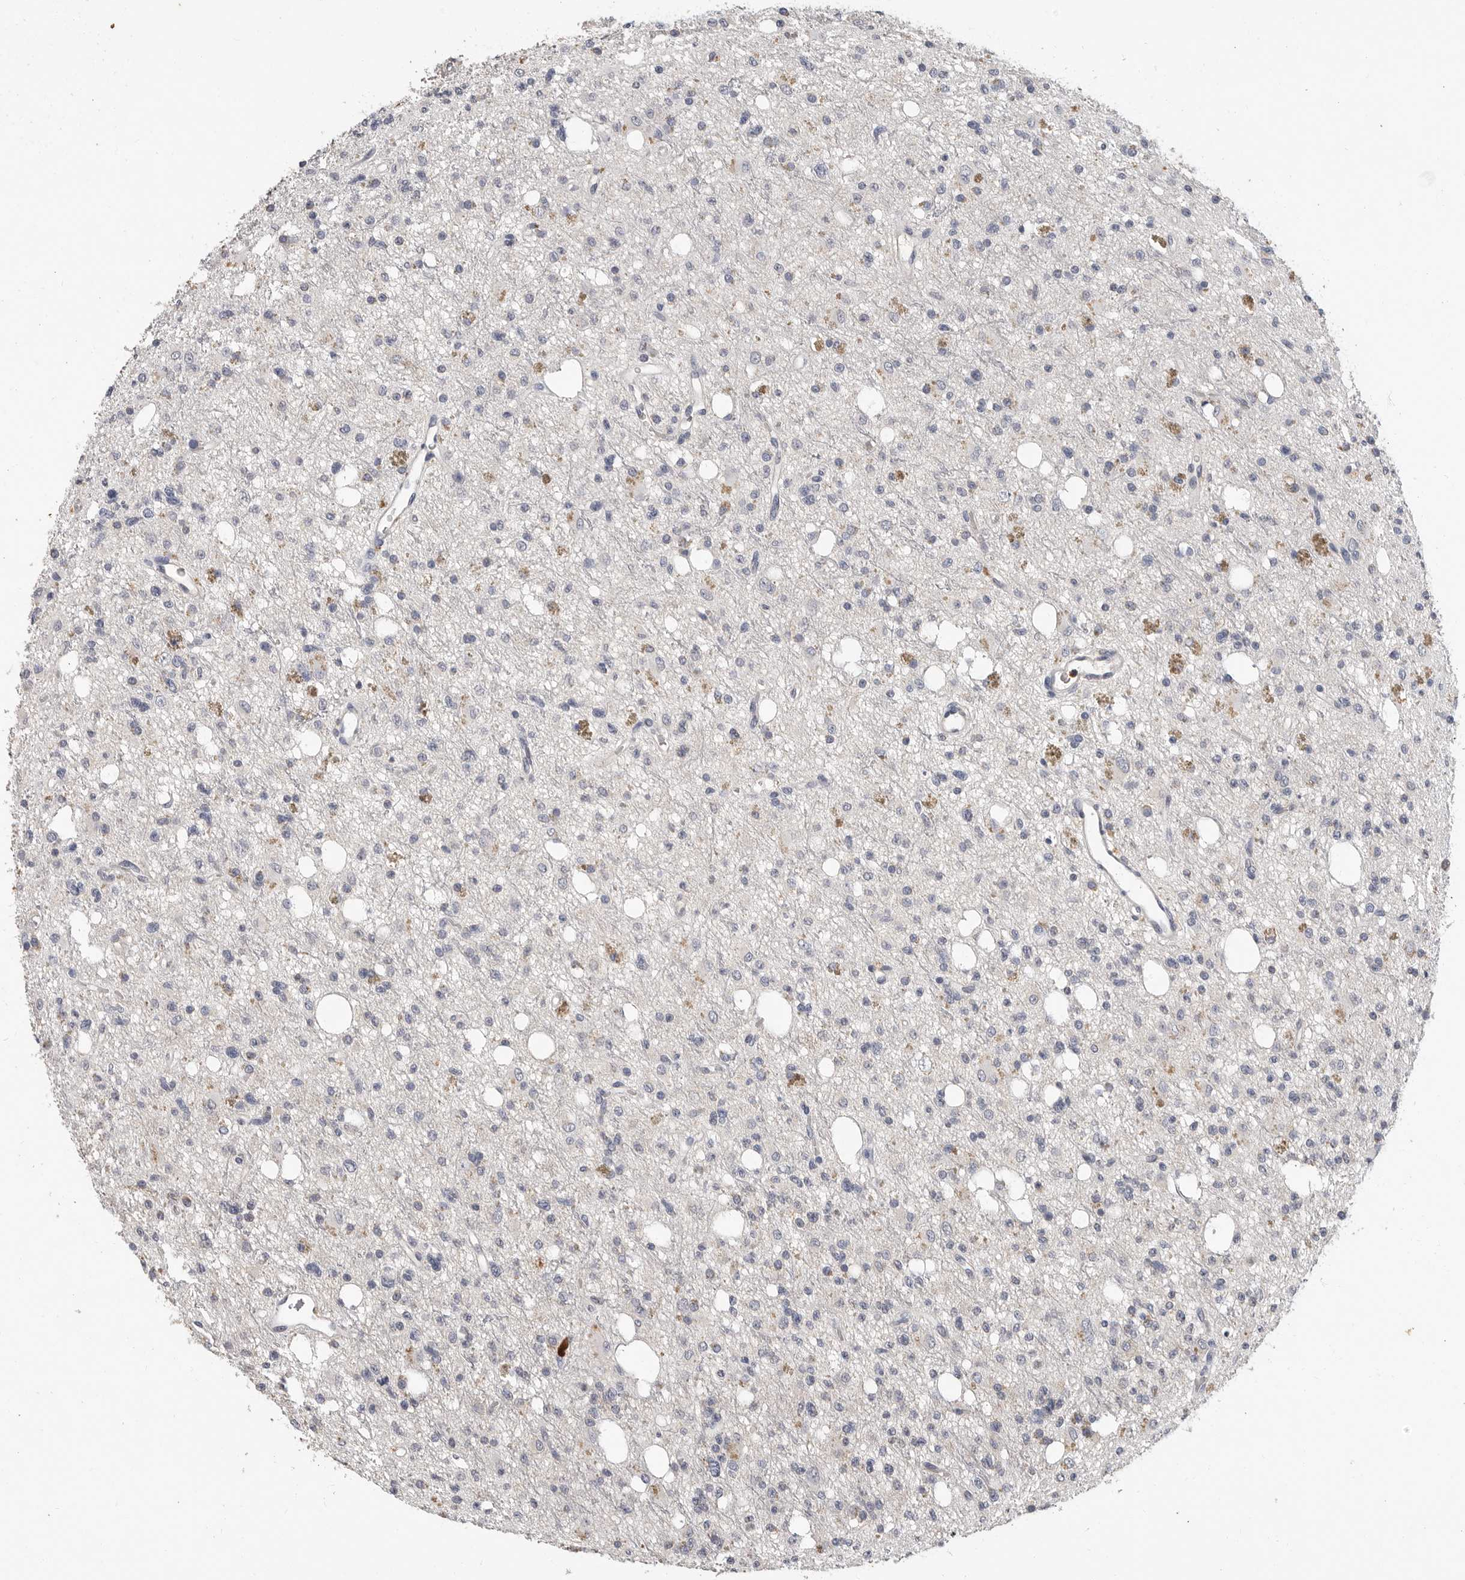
{"staining": {"intensity": "negative", "quantity": "none", "location": "none"}, "tissue": "glioma", "cell_type": "Tumor cells", "image_type": "cancer", "snomed": [{"axis": "morphology", "description": "Glioma, malignant, High grade"}, {"axis": "topography", "description": "Brain"}], "caption": "There is no significant positivity in tumor cells of malignant high-grade glioma. The staining is performed using DAB (3,3'-diaminobenzidine) brown chromogen with nuclei counter-stained in using hematoxylin.", "gene": "LTBR", "patient": {"sex": "female", "age": 62}}